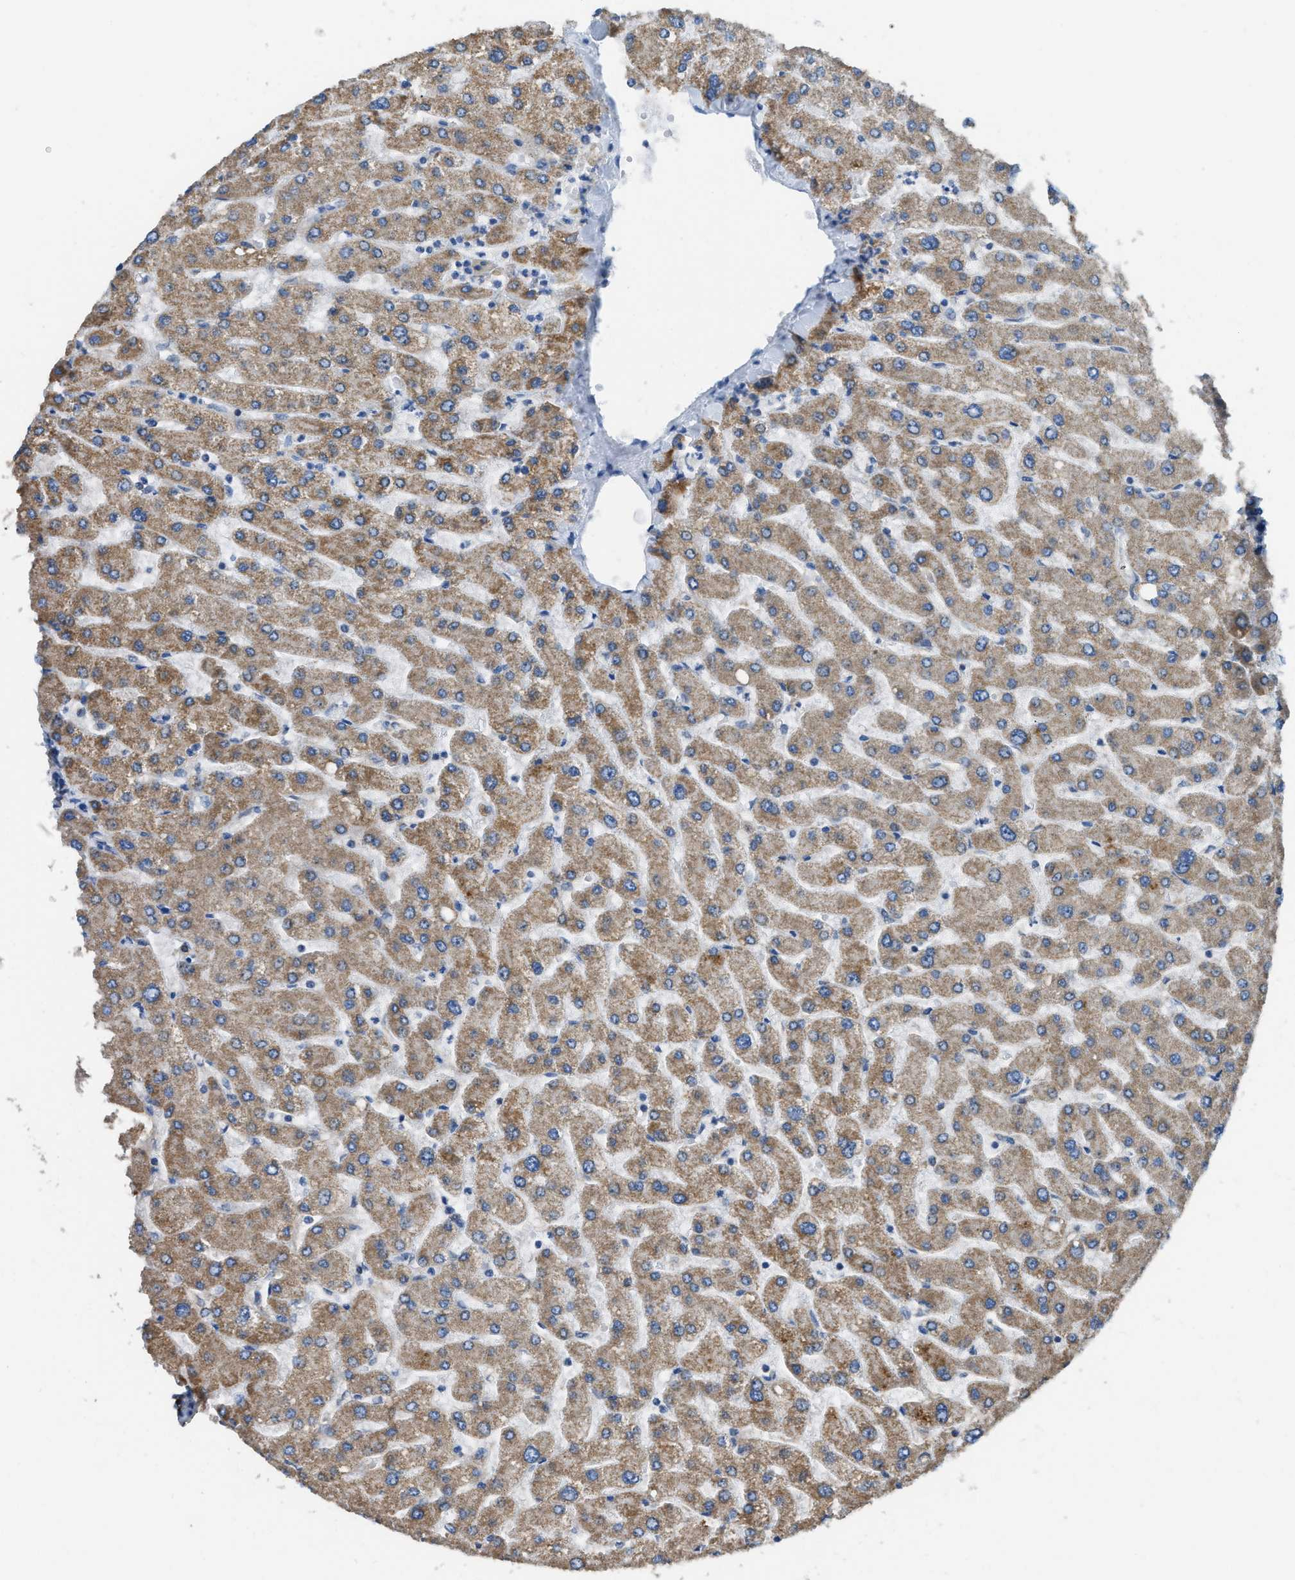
{"staining": {"intensity": "moderate", "quantity": "25%-75%", "location": "cytoplasmic/membranous"}, "tissue": "liver", "cell_type": "Cholangiocytes", "image_type": "normal", "snomed": [{"axis": "morphology", "description": "Normal tissue, NOS"}, {"axis": "topography", "description": "Liver"}], "caption": "Moderate cytoplasmic/membranous expression for a protein is present in approximately 25%-75% of cholangiocytes of benign liver using immunohistochemistry (IHC).", "gene": "ETFB", "patient": {"sex": "male", "age": 55}}